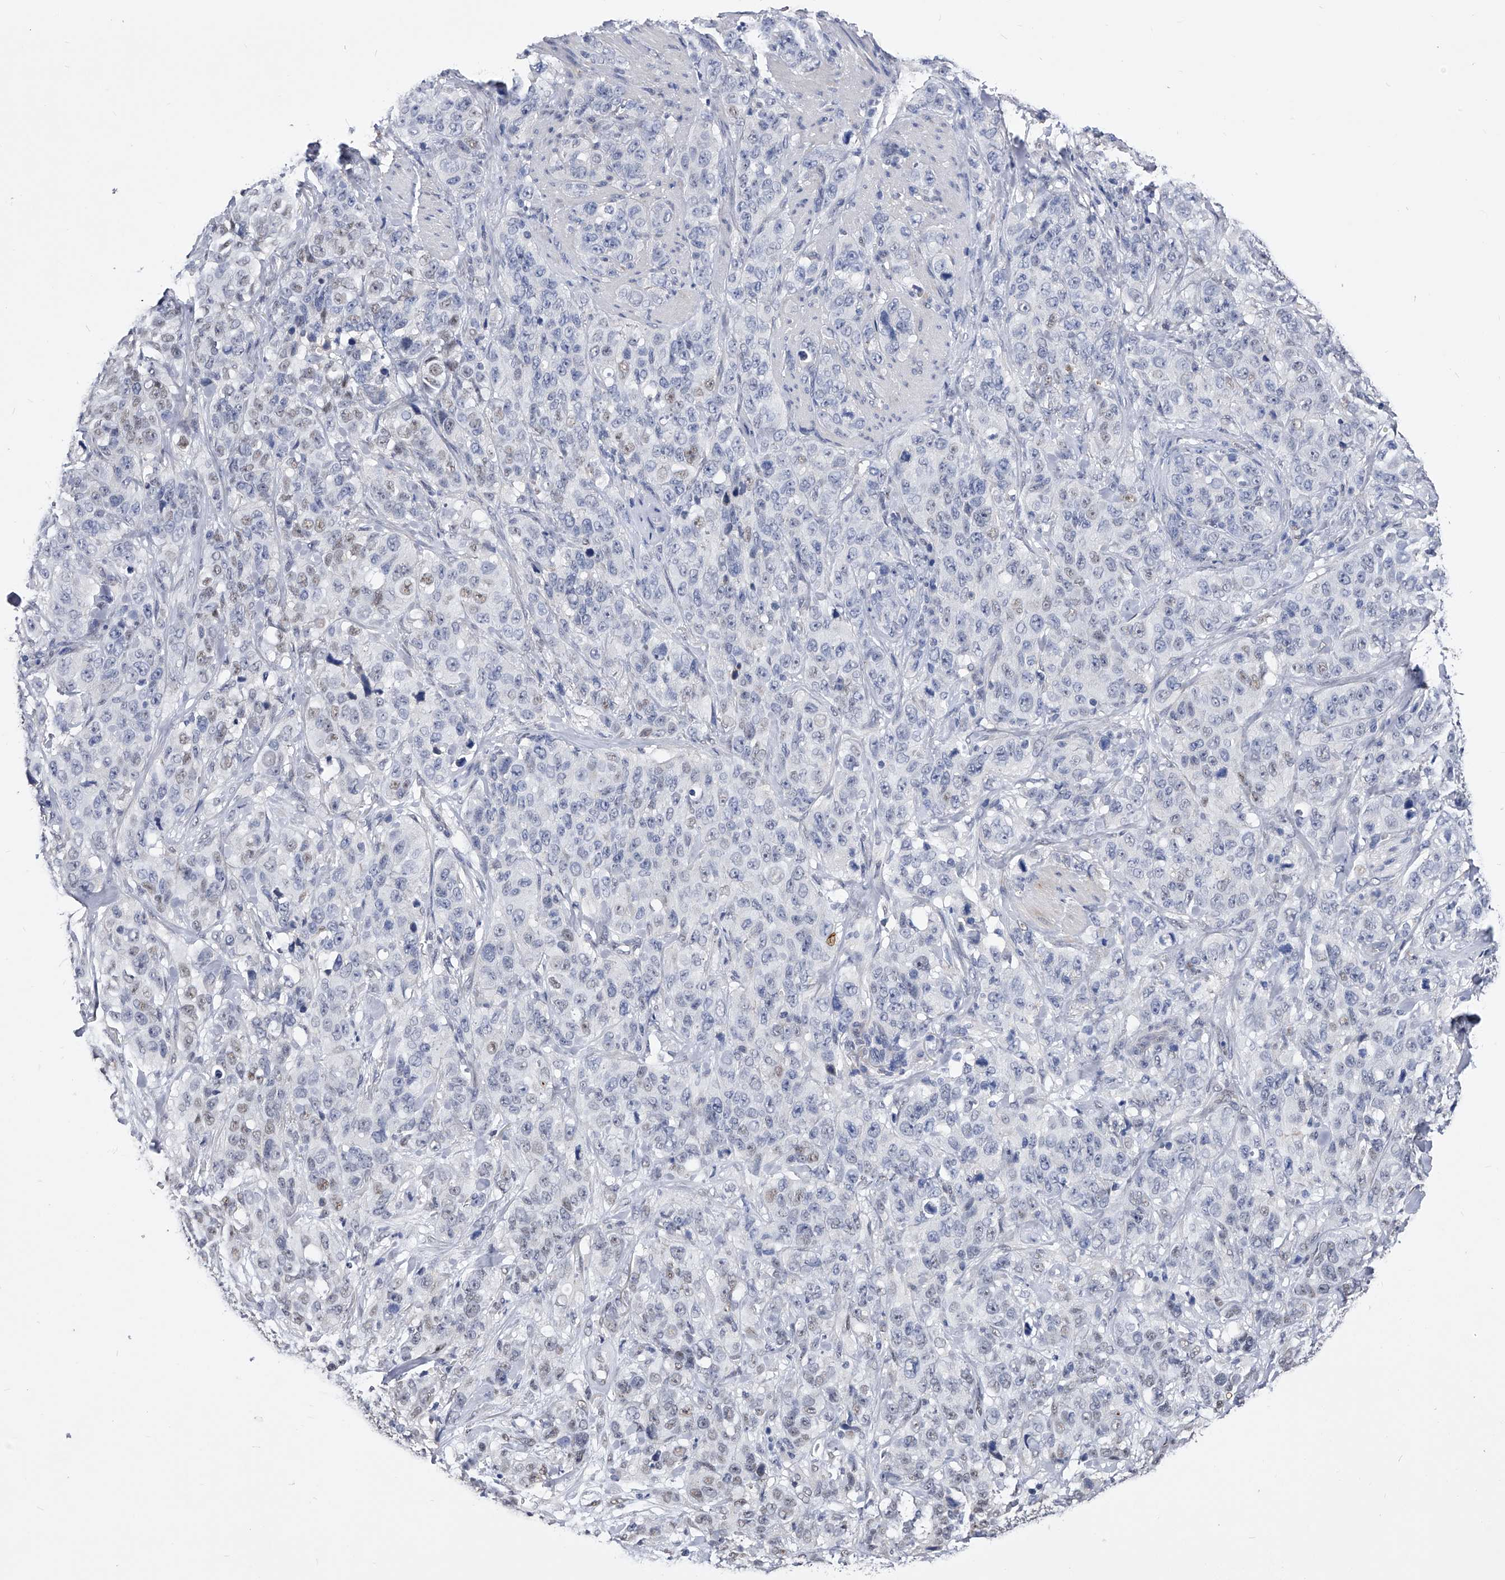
{"staining": {"intensity": "weak", "quantity": "<25%", "location": "nuclear"}, "tissue": "stomach cancer", "cell_type": "Tumor cells", "image_type": "cancer", "snomed": [{"axis": "morphology", "description": "Adenocarcinoma, NOS"}, {"axis": "topography", "description": "Stomach"}], "caption": "Adenocarcinoma (stomach) stained for a protein using IHC shows no expression tumor cells.", "gene": "ZNF529", "patient": {"sex": "male", "age": 48}}